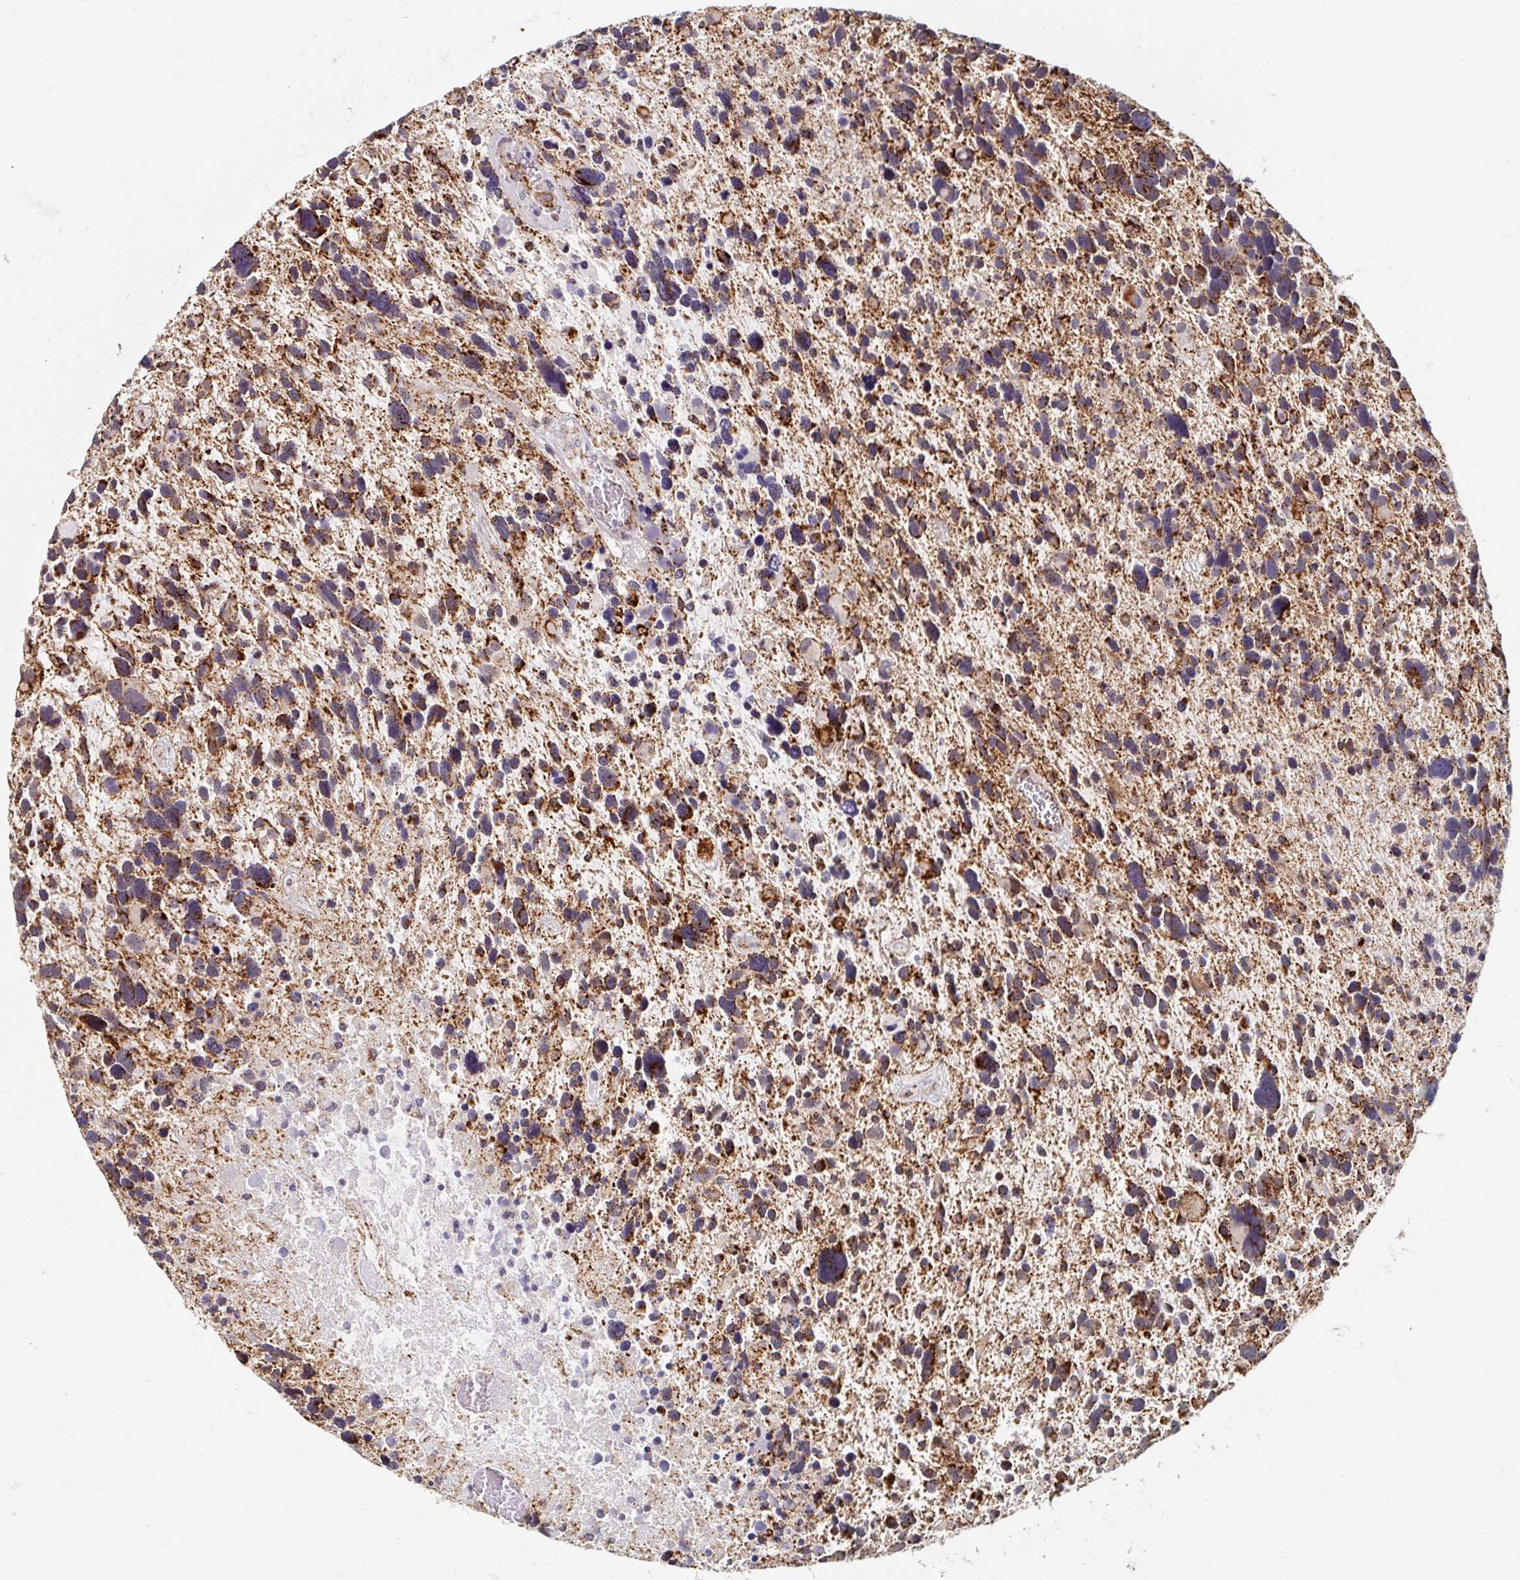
{"staining": {"intensity": "moderate", "quantity": ">75%", "location": "cytoplasmic/membranous"}, "tissue": "glioma", "cell_type": "Tumor cells", "image_type": "cancer", "snomed": [{"axis": "morphology", "description": "Glioma, malignant, High grade"}, {"axis": "topography", "description": "Brain"}], "caption": "Glioma stained with DAB (3,3'-diaminobenzidine) IHC demonstrates medium levels of moderate cytoplasmic/membranous expression in about >75% of tumor cells.", "gene": "MAVS", "patient": {"sex": "male", "age": 49}}